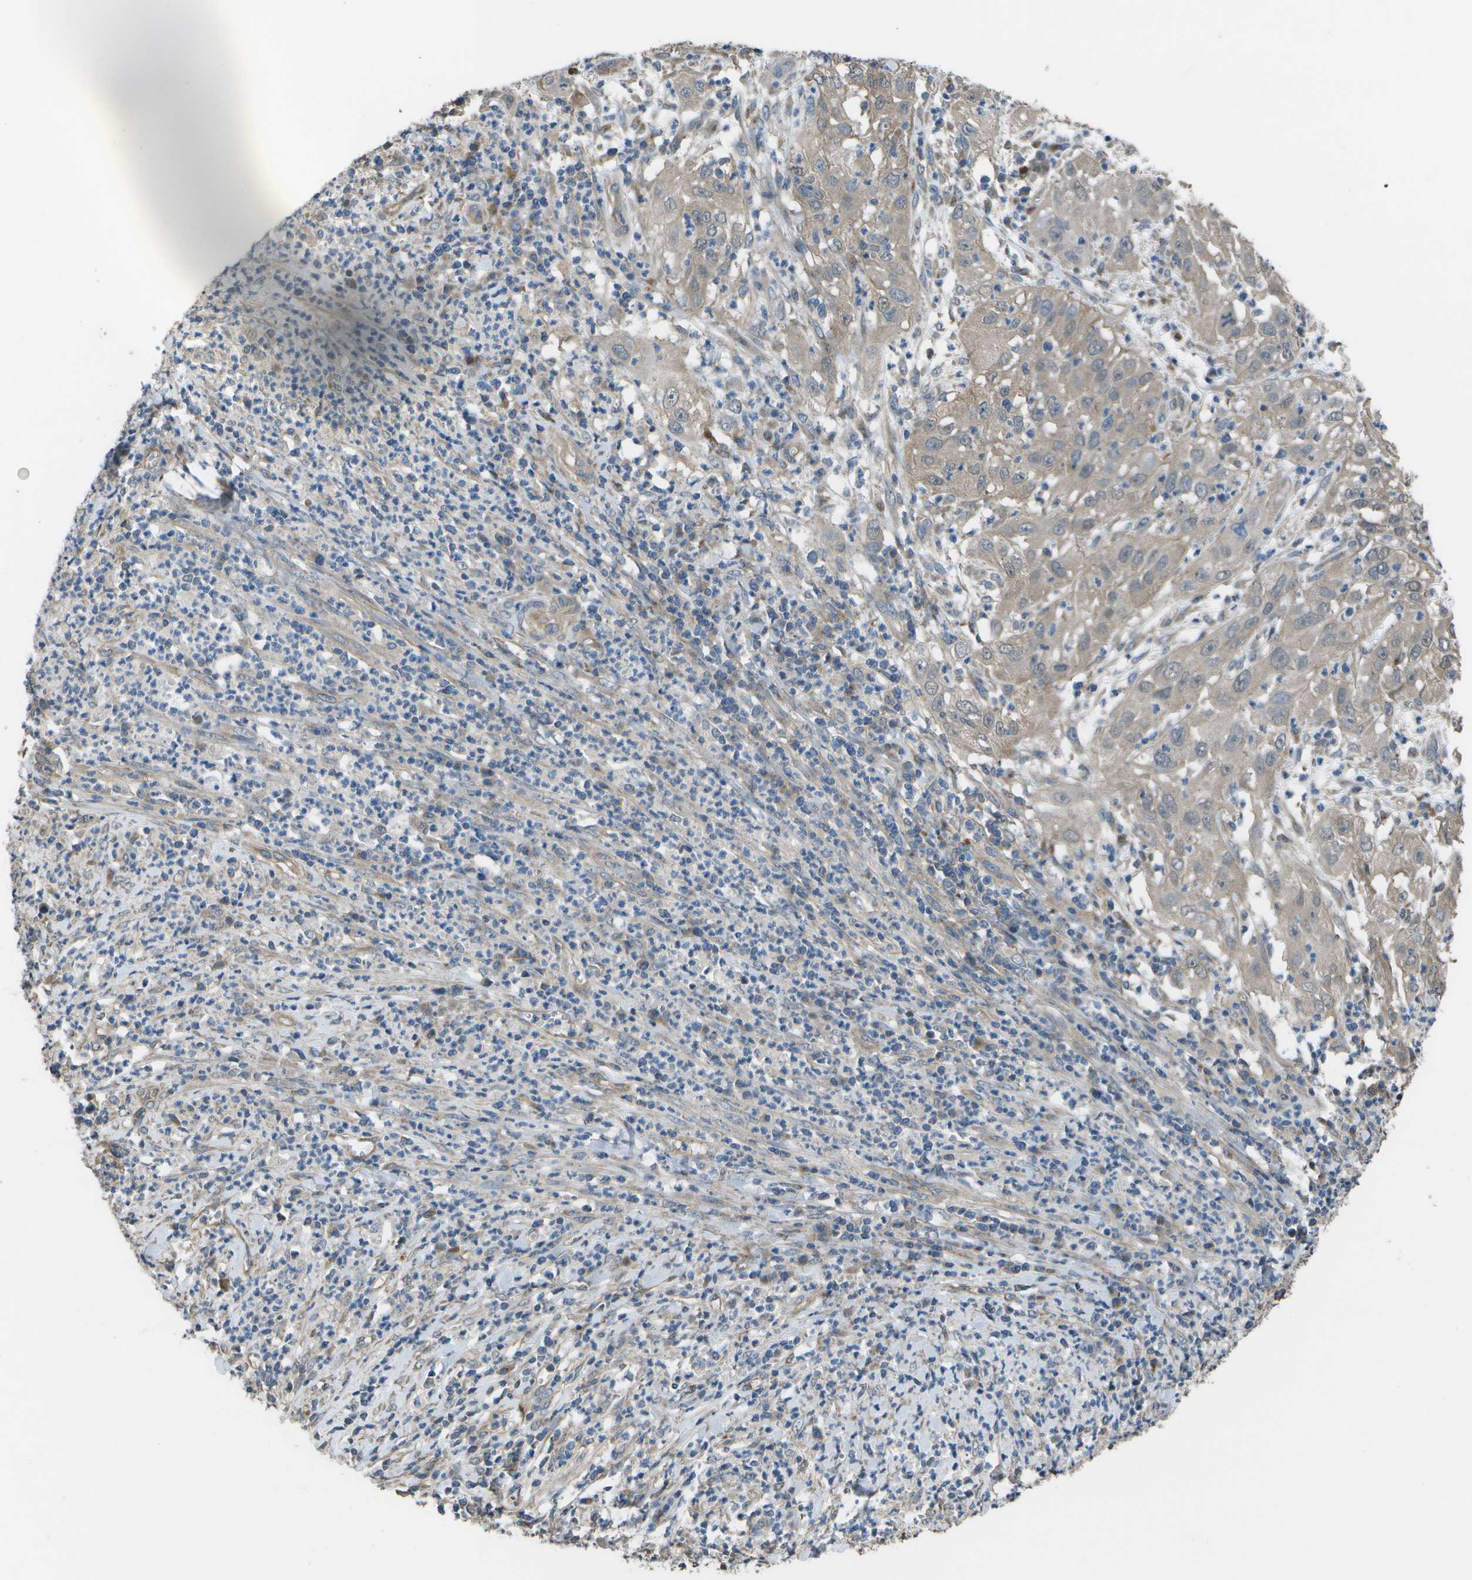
{"staining": {"intensity": "weak", "quantity": ">75%", "location": "cytoplasmic/membranous"}, "tissue": "cervical cancer", "cell_type": "Tumor cells", "image_type": "cancer", "snomed": [{"axis": "morphology", "description": "Squamous cell carcinoma, NOS"}, {"axis": "topography", "description": "Cervix"}], "caption": "Cervical cancer stained with a brown dye displays weak cytoplasmic/membranous positive positivity in about >75% of tumor cells.", "gene": "CLNS1A", "patient": {"sex": "female", "age": 32}}